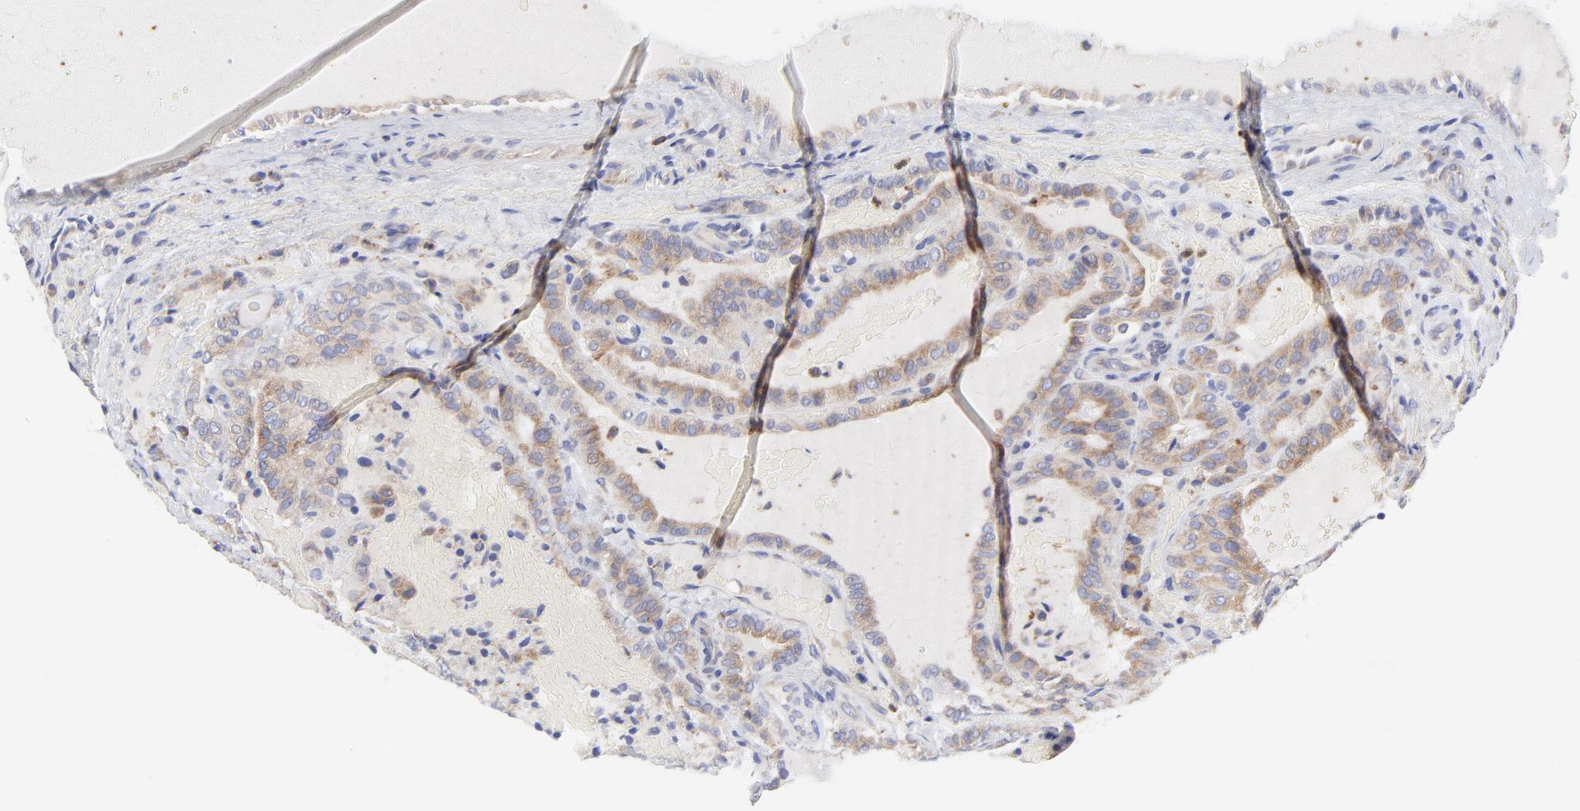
{"staining": {"intensity": "moderate", "quantity": ">75%", "location": "cytoplasmic/membranous"}, "tissue": "thyroid cancer", "cell_type": "Tumor cells", "image_type": "cancer", "snomed": [{"axis": "morphology", "description": "Papillary adenocarcinoma, NOS"}, {"axis": "topography", "description": "Thyroid gland"}], "caption": "Immunohistochemical staining of thyroid cancer (papillary adenocarcinoma) exhibits medium levels of moderate cytoplasmic/membranous protein expression in about >75% of tumor cells. Nuclei are stained in blue.", "gene": "MOSPD2", "patient": {"sex": "male", "age": 77}}